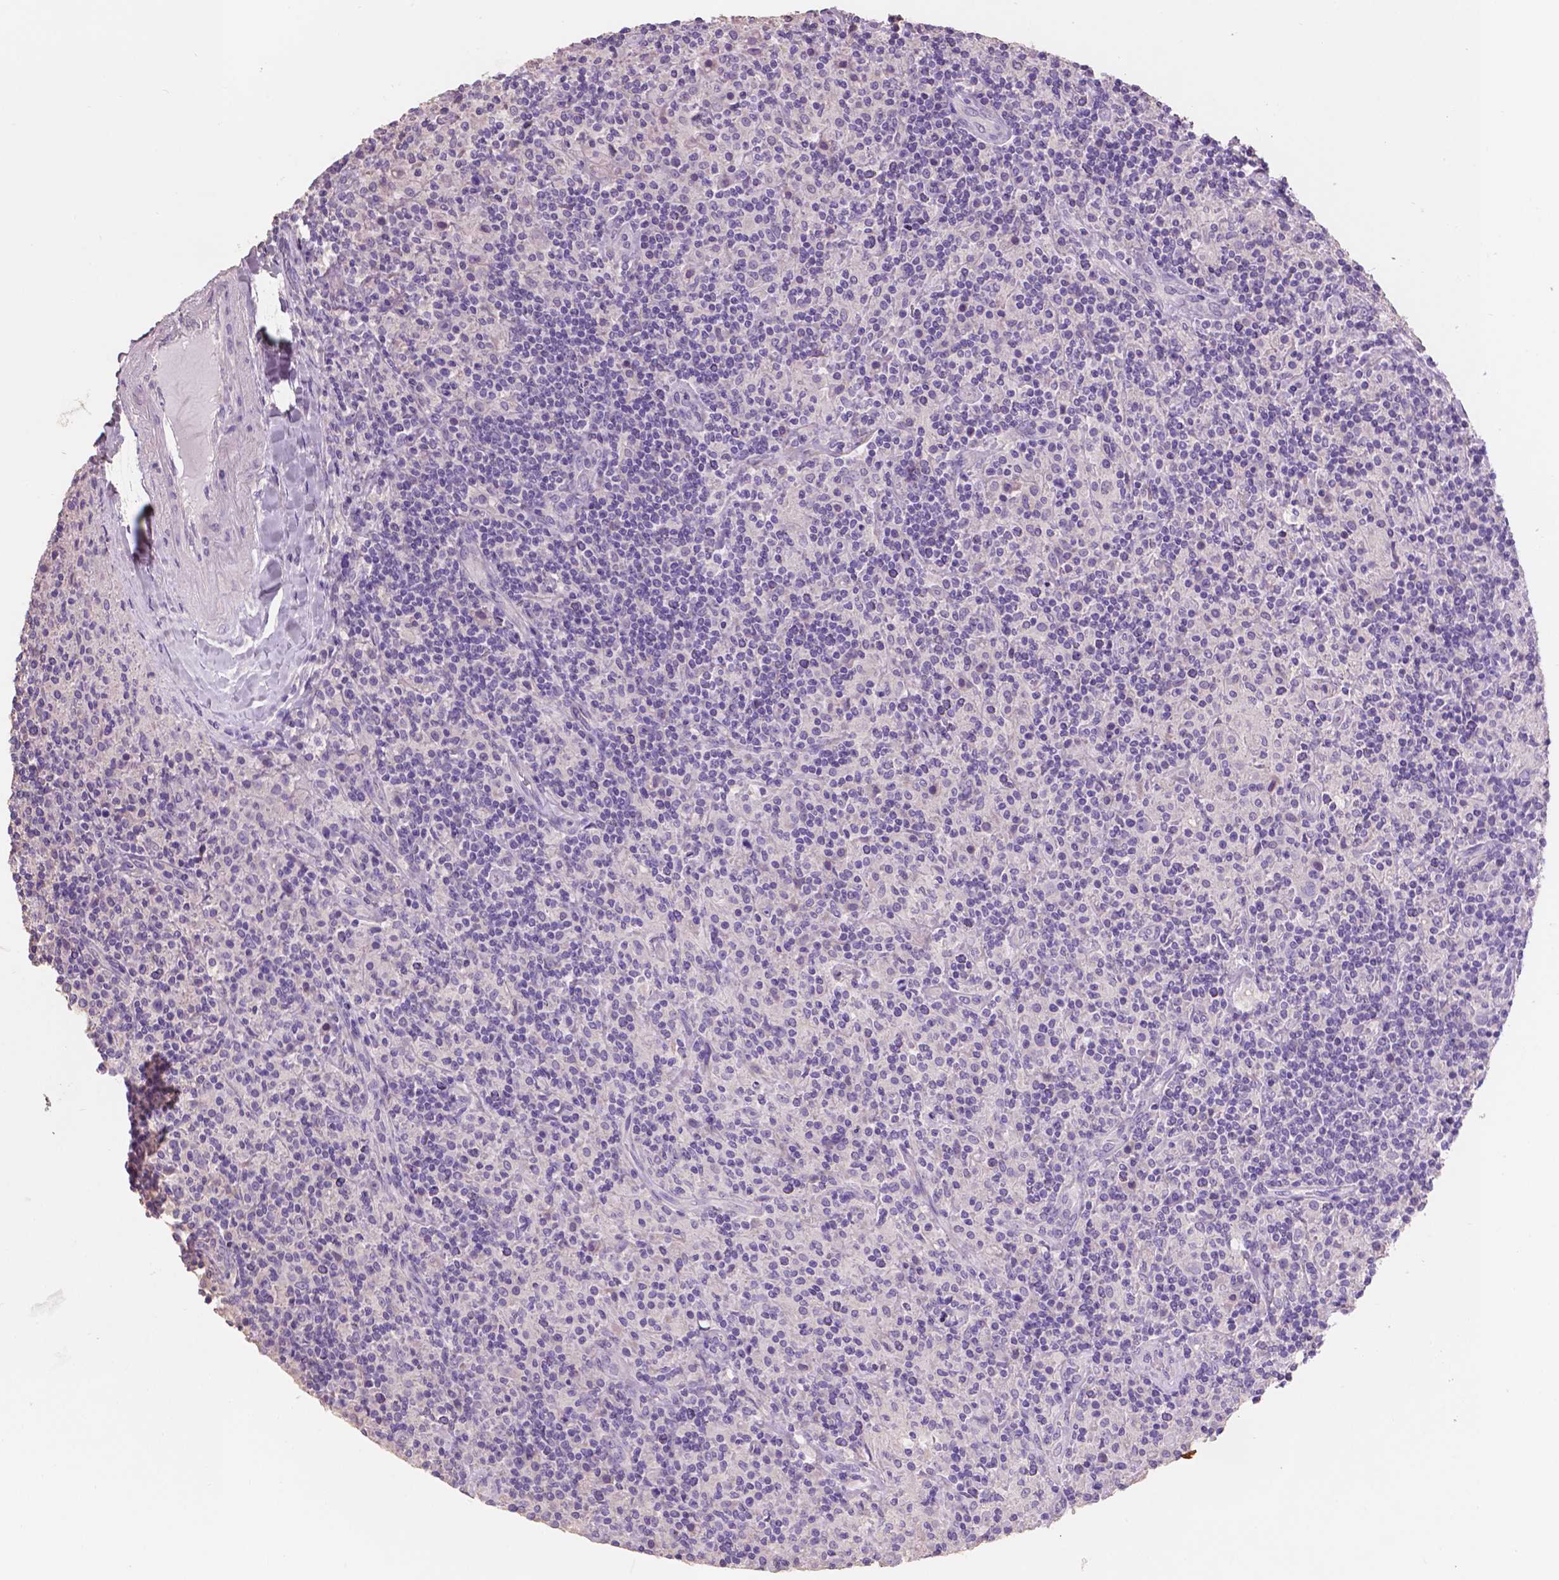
{"staining": {"intensity": "negative", "quantity": "none", "location": "none"}, "tissue": "lymphoma", "cell_type": "Tumor cells", "image_type": "cancer", "snomed": [{"axis": "morphology", "description": "Hodgkin's disease, NOS"}, {"axis": "topography", "description": "Lymph node"}], "caption": "Tumor cells show no significant staining in Hodgkin's disease.", "gene": "SBSN", "patient": {"sex": "male", "age": 70}}